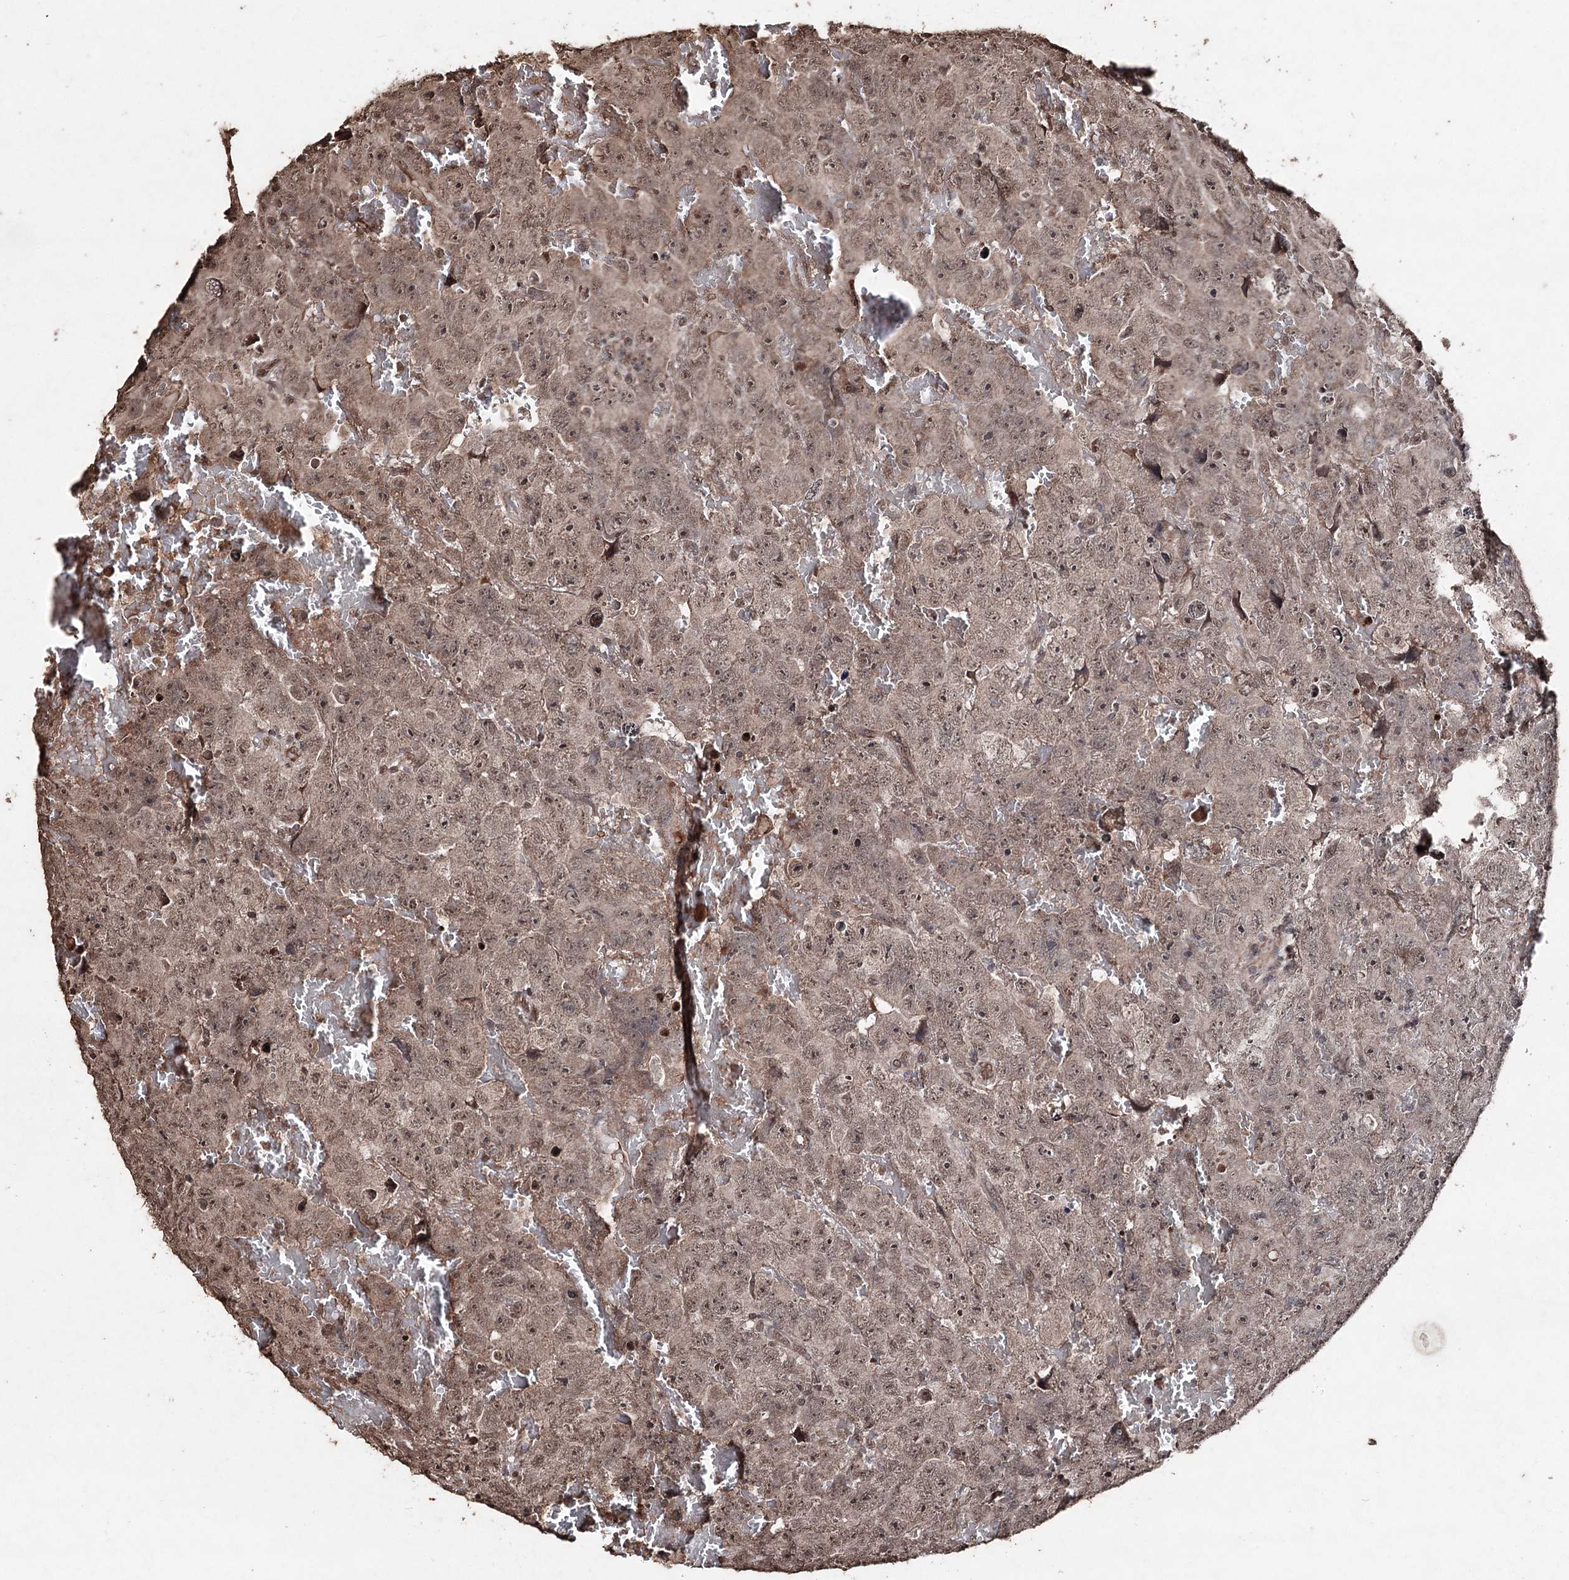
{"staining": {"intensity": "moderate", "quantity": ">75%", "location": "cytoplasmic/membranous,nuclear"}, "tissue": "testis cancer", "cell_type": "Tumor cells", "image_type": "cancer", "snomed": [{"axis": "morphology", "description": "Carcinoma, Embryonal, NOS"}, {"axis": "topography", "description": "Testis"}], "caption": "Human testis embryonal carcinoma stained with a protein marker reveals moderate staining in tumor cells.", "gene": "ATG14", "patient": {"sex": "male", "age": 45}}